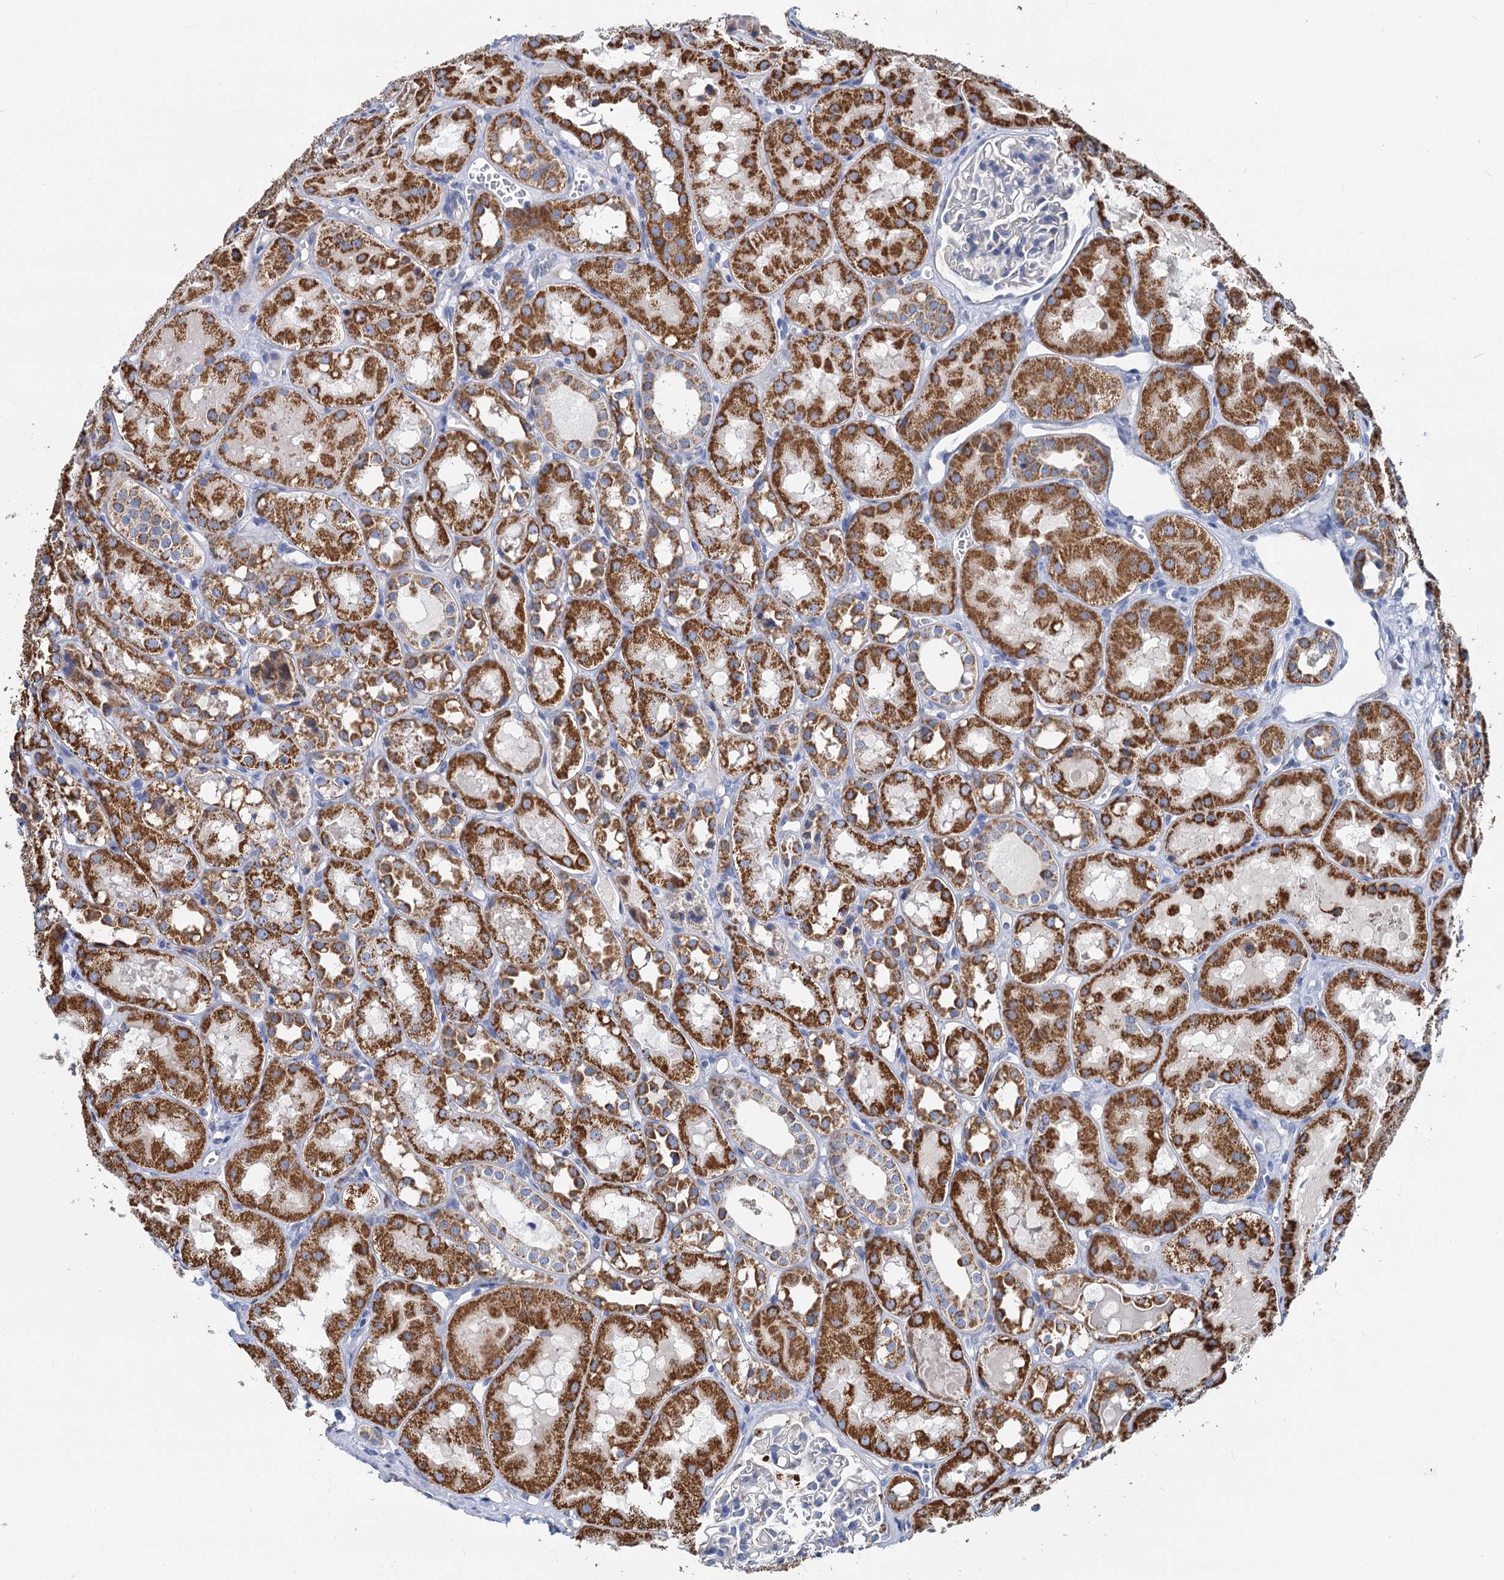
{"staining": {"intensity": "negative", "quantity": "none", "location": "none"}, "tissue": "kidney", "cell_type": "Cells in glomeruli", "image_type": "normal", "snomed": [{"axis": "morphology", "description": "Normal tissue, NOS"}, {"axis": "topography", "description": "Kidney"}], "caption": "Cells in glomeruli are negative for brown protein staining in benign kidney. (DAB (3,3'-diaminobenzidine) immunohistochemistry (IHC) with hematoxylin counter stain).", "gene": "CCP110", "patient": {"sex": "male", "age": 16}}